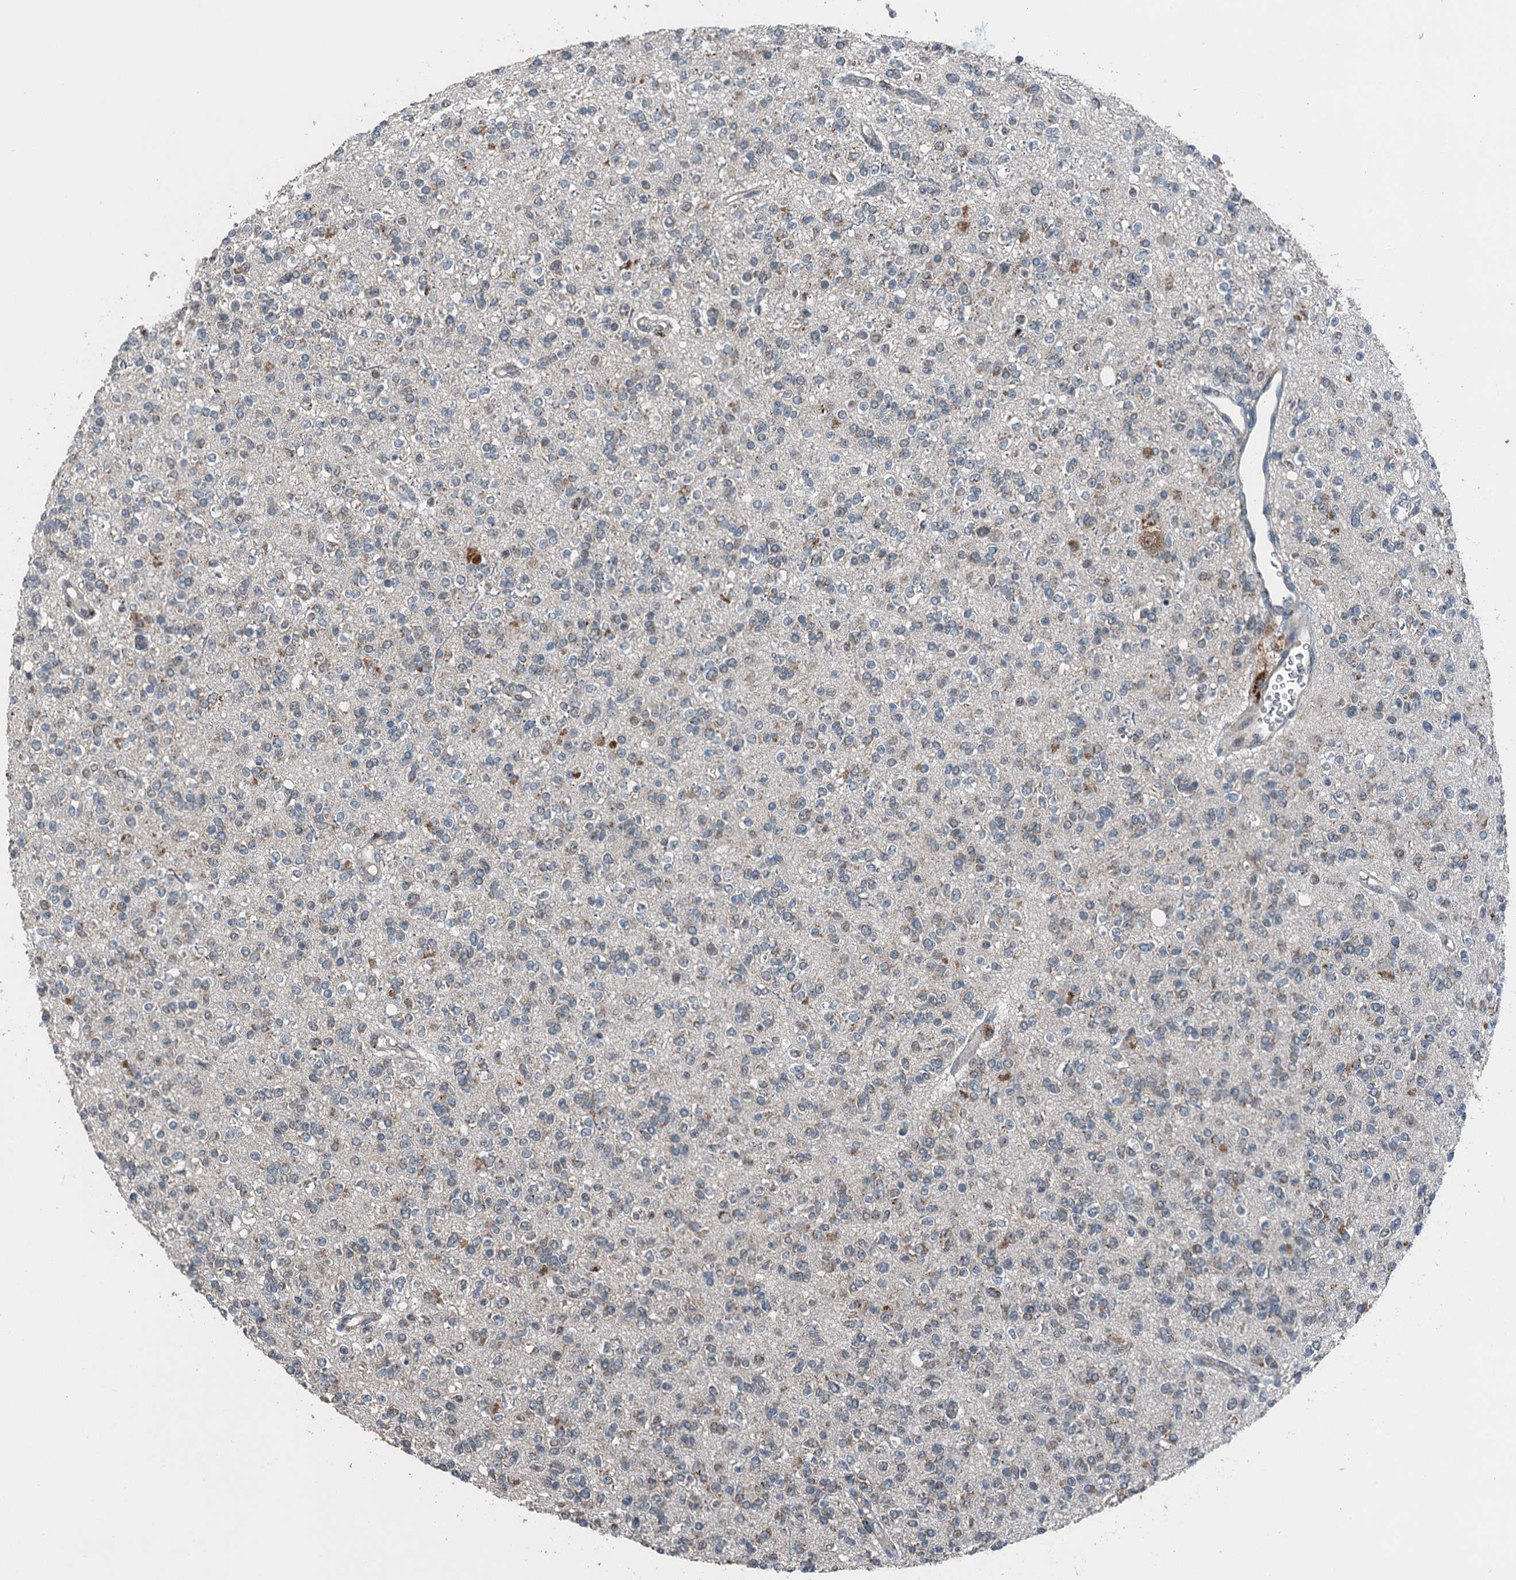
{"staining": {"intensity": "negative", "quantity": "none", "location": "none"}, "tissue": "glioma", "cell_type": "Tumor cells", "image_type": "cancer", "snomed": [{"axis": "morphology", "description": "Glioma, malignant, High grade"}, {"axis": "topography", "description": "Brain"}], "caption": "An image of glioma stained for a protein reveals no brown staining in tumor cells.", "gene": "BMERB1", "patient": {"sex": "male", "age": 34}}